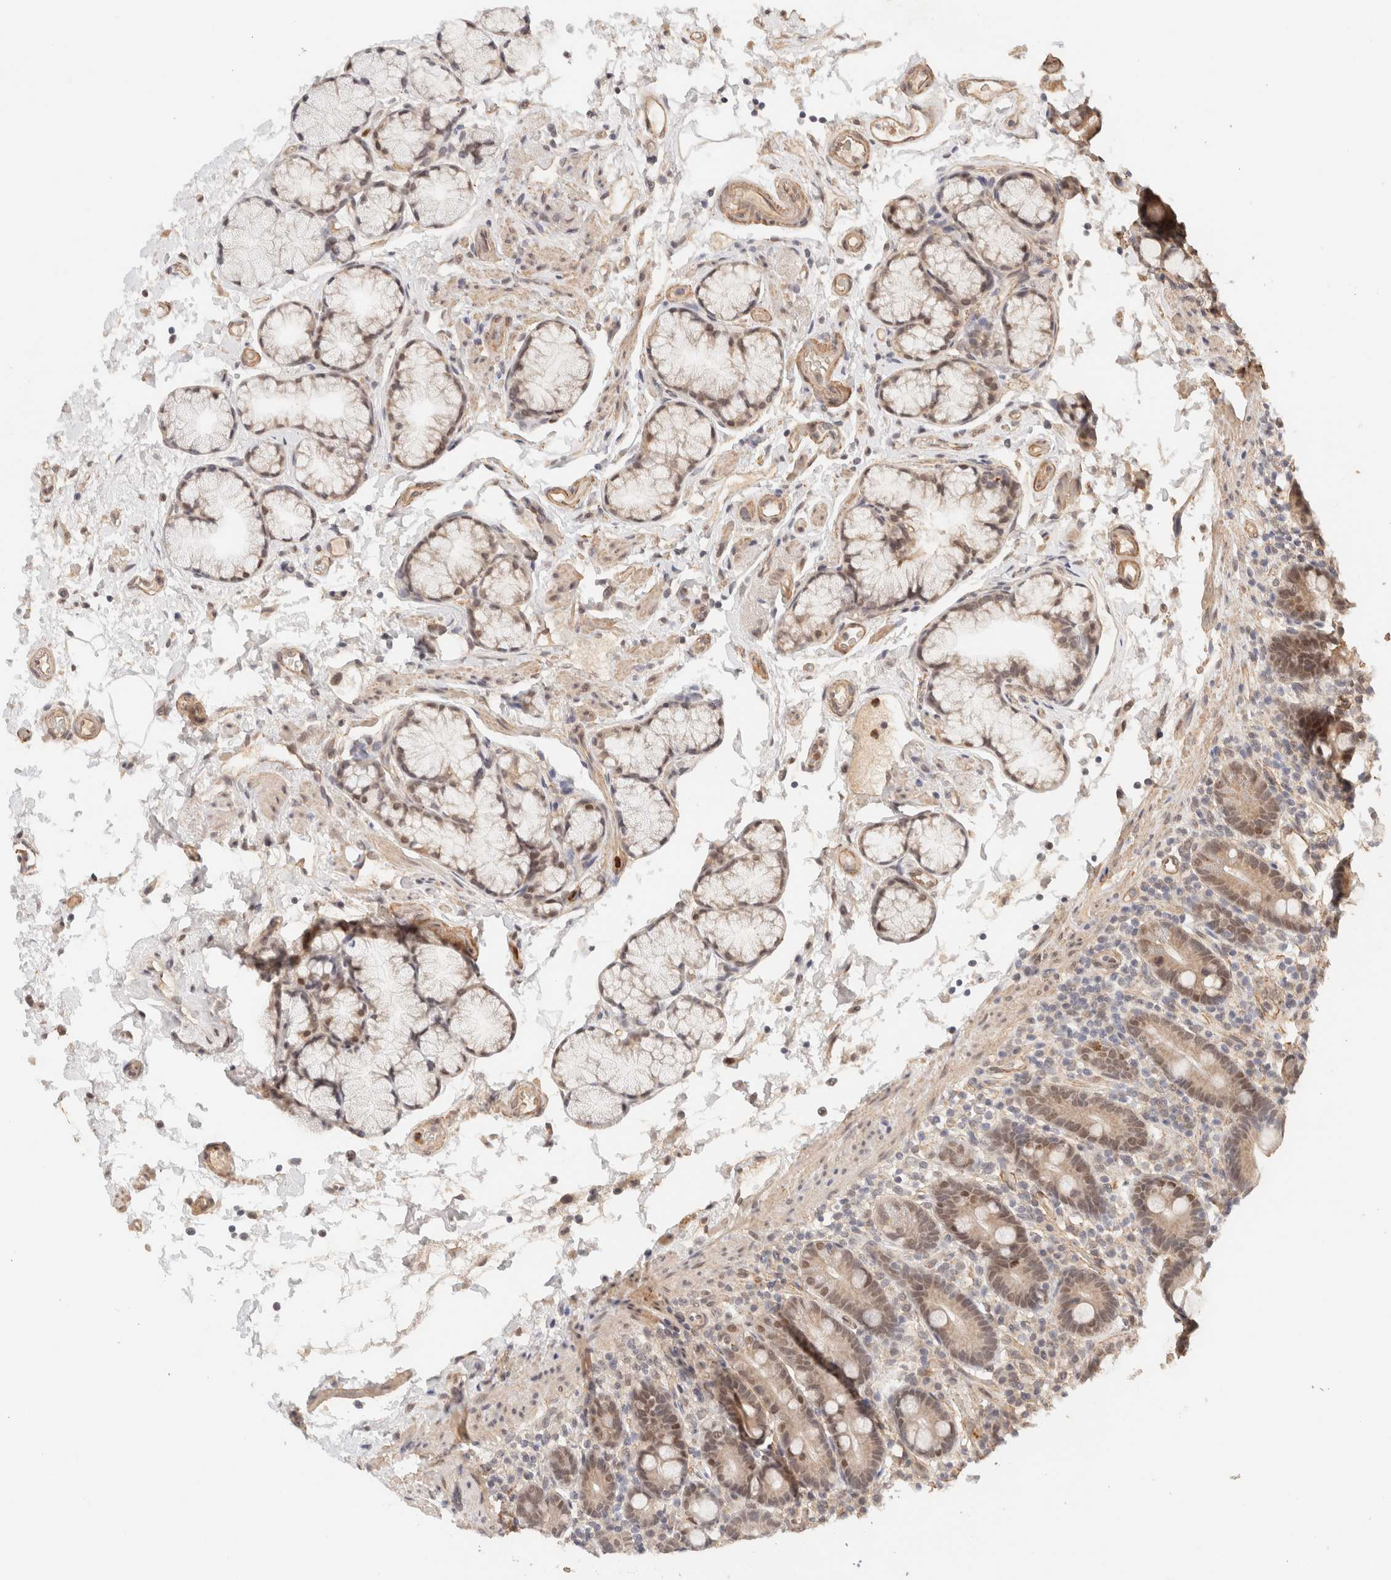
{"staining": {"intensity": "weak", "quantity": ">75%", "location": "cytoplasmic/membranous,nuclear"}, "tissue": "duodenum", "cell_type": "Glandular cells", "image_type": "normal", "snomed": [{"axis": "morphology", "description": "Normal tissue, NOS"}, {"axis": "topography", "description": "Small intestine, NOS"}], "caption": "A brown stain labels weak cytoplasmic/membranous,nuclear positivity of a protein in glandular cells of unremarkable duodenum. The protein is shown in brown color, while the nuclei are stained blue.", "gene": "BRPF3", "patient": {"sex": "female", "age": 71}}